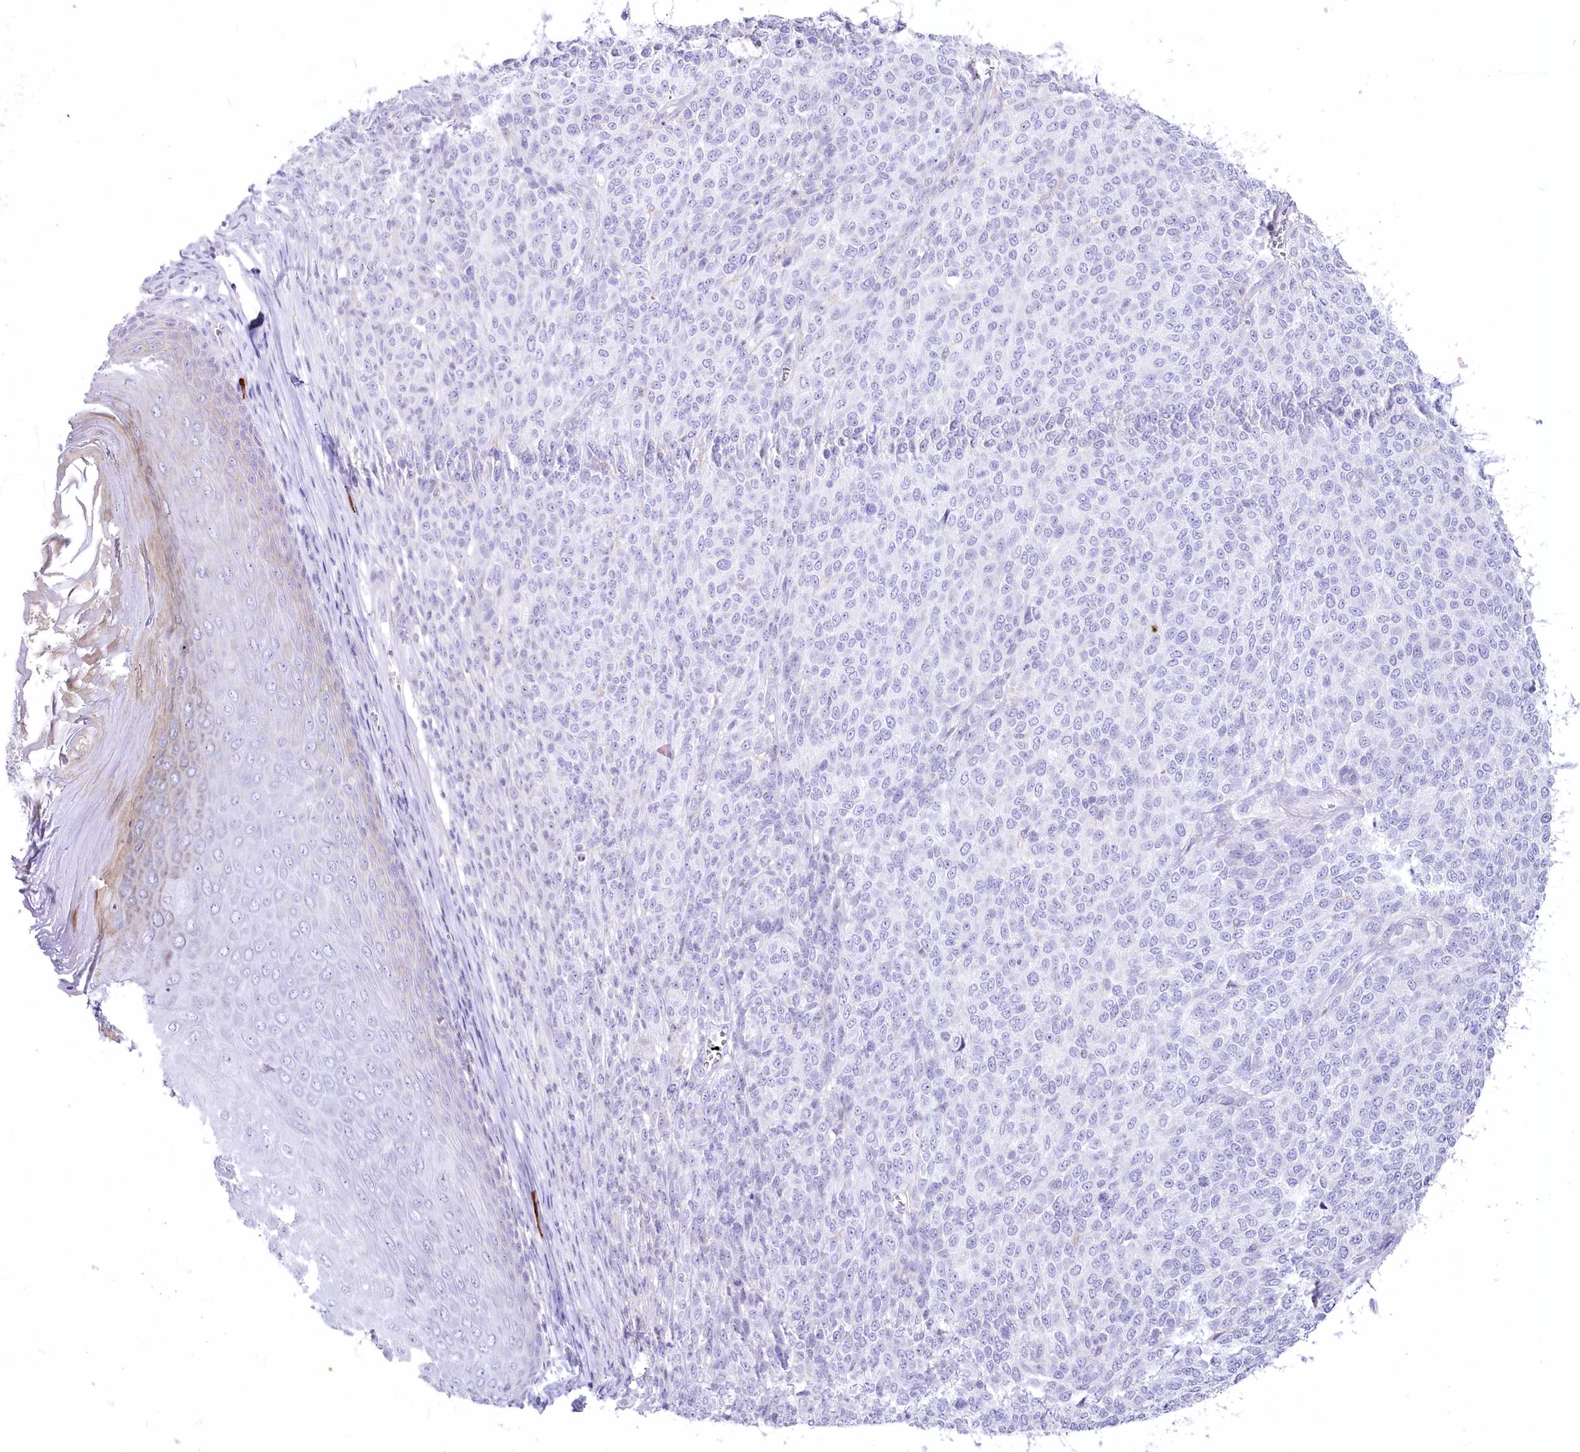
{"staining": {"intensity": "negative", "quantity": "none", "location": "none"}, "tissue": "melanoma", "cell_type": "Tumor cells", "image_type": "cancer", "snomed": [{"axis": "morphology", "description": "Malignant melanoma, NOS"}, {"axis": "topography", "description": "Skin"}], "caption": "The image displays no significant staining in tumor cells of malignant melanoma.", "gene": "MYOZ1", "patient": {"sex": "male", "age": 49}}